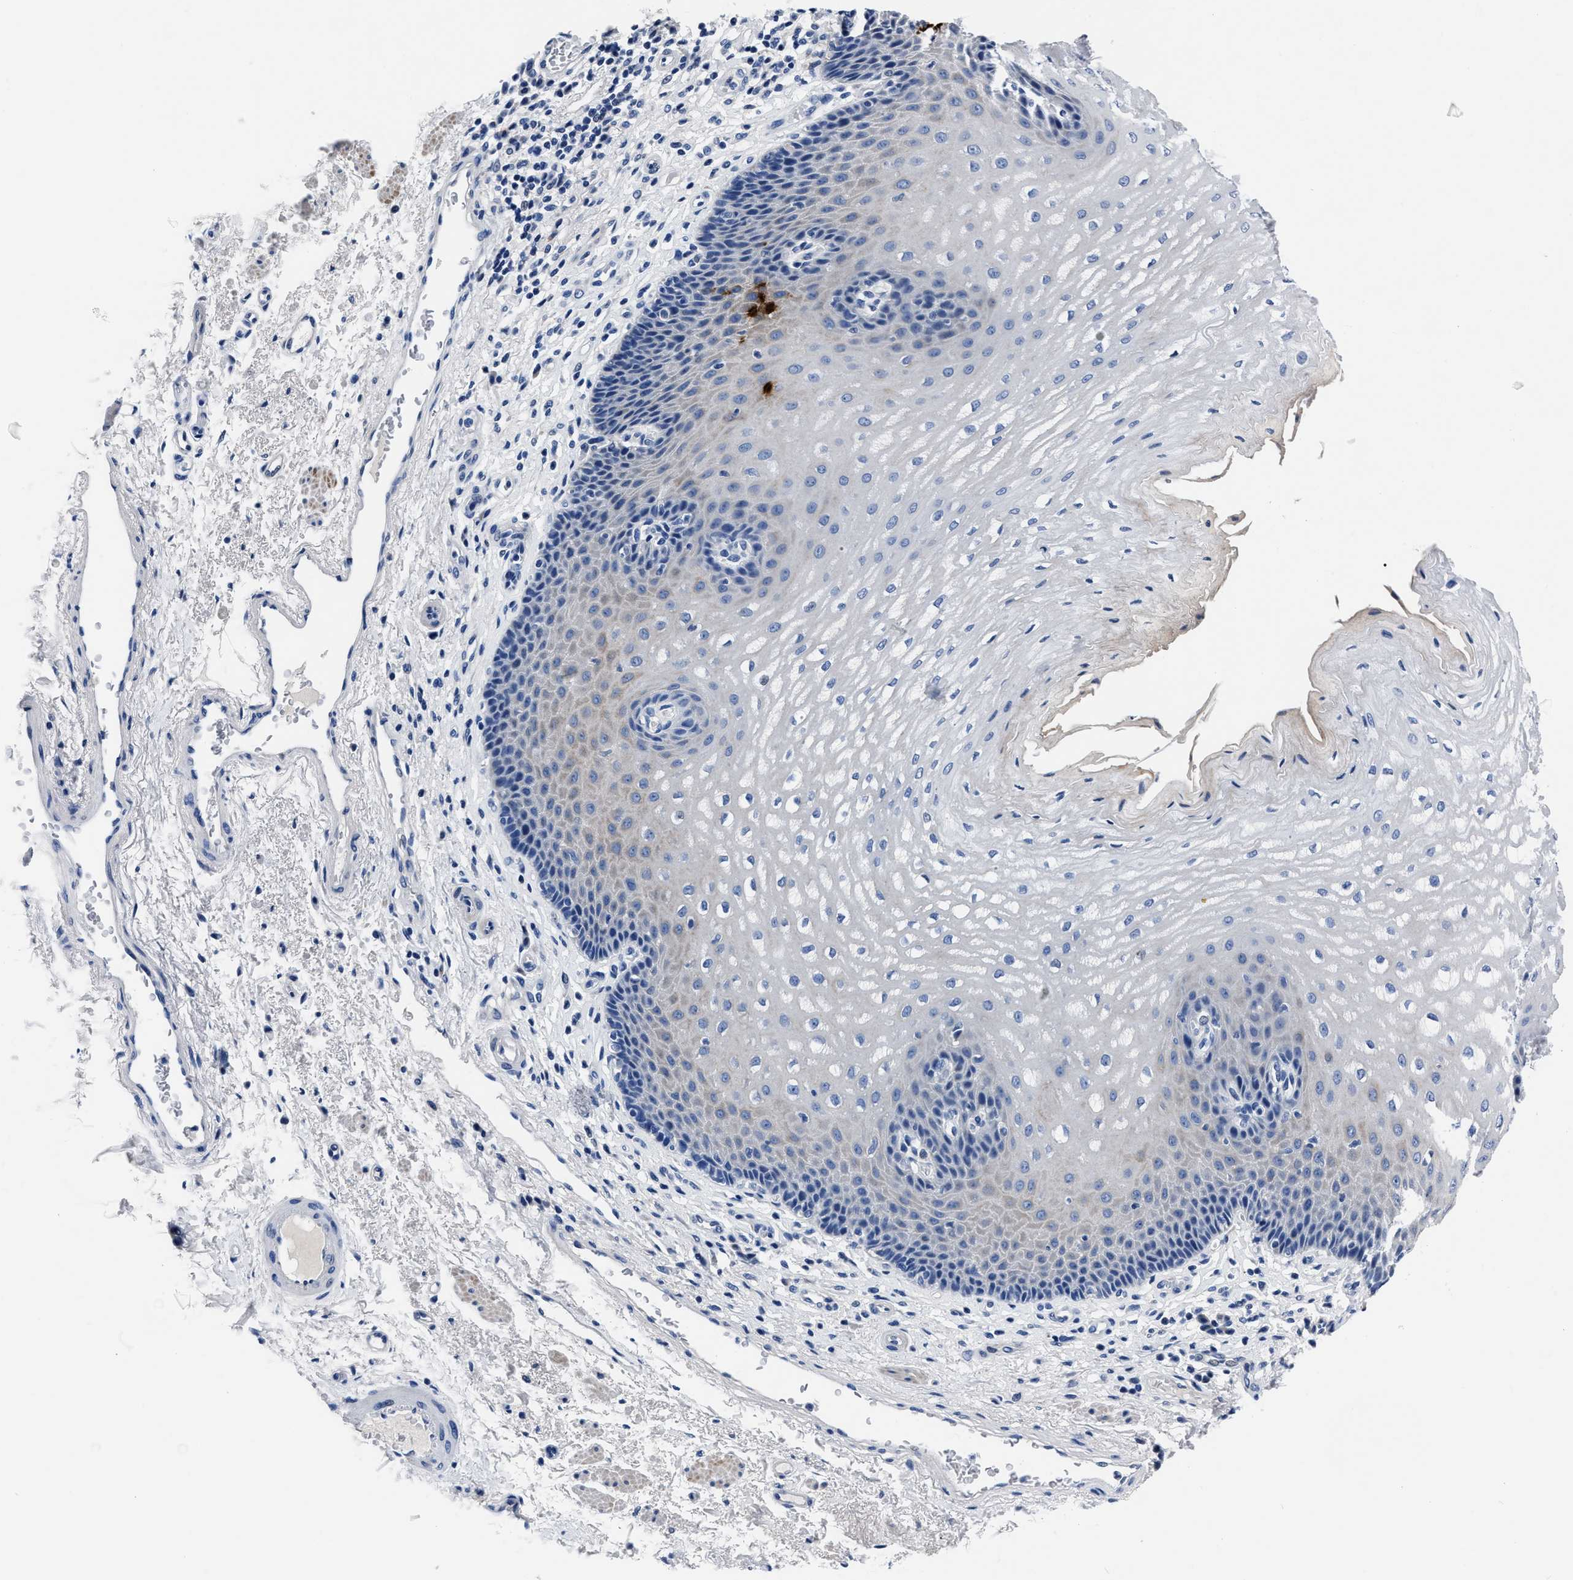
{"staining": {"intensity": "negative", "quantity": "none", "location": "none"}, "tissue": "esophagus", "cell_type": "Squamous epithelial cells", "image_type": "normal", "snomed": [{"axis": "morphology", "description": "Normal tissue, NOS"}, {"axis": "topography", "description": "Esophagus"}], "caption": "Immunohistochemistry (IHC) image of benign esophagus: esophagus stained with DAB (3,3'-diaminobenzidine) demonstrates no significant protein expression in squamous epithelial cells.", "gene": "MOV10L1", "patient": {"sex": "male", "age": 54}}